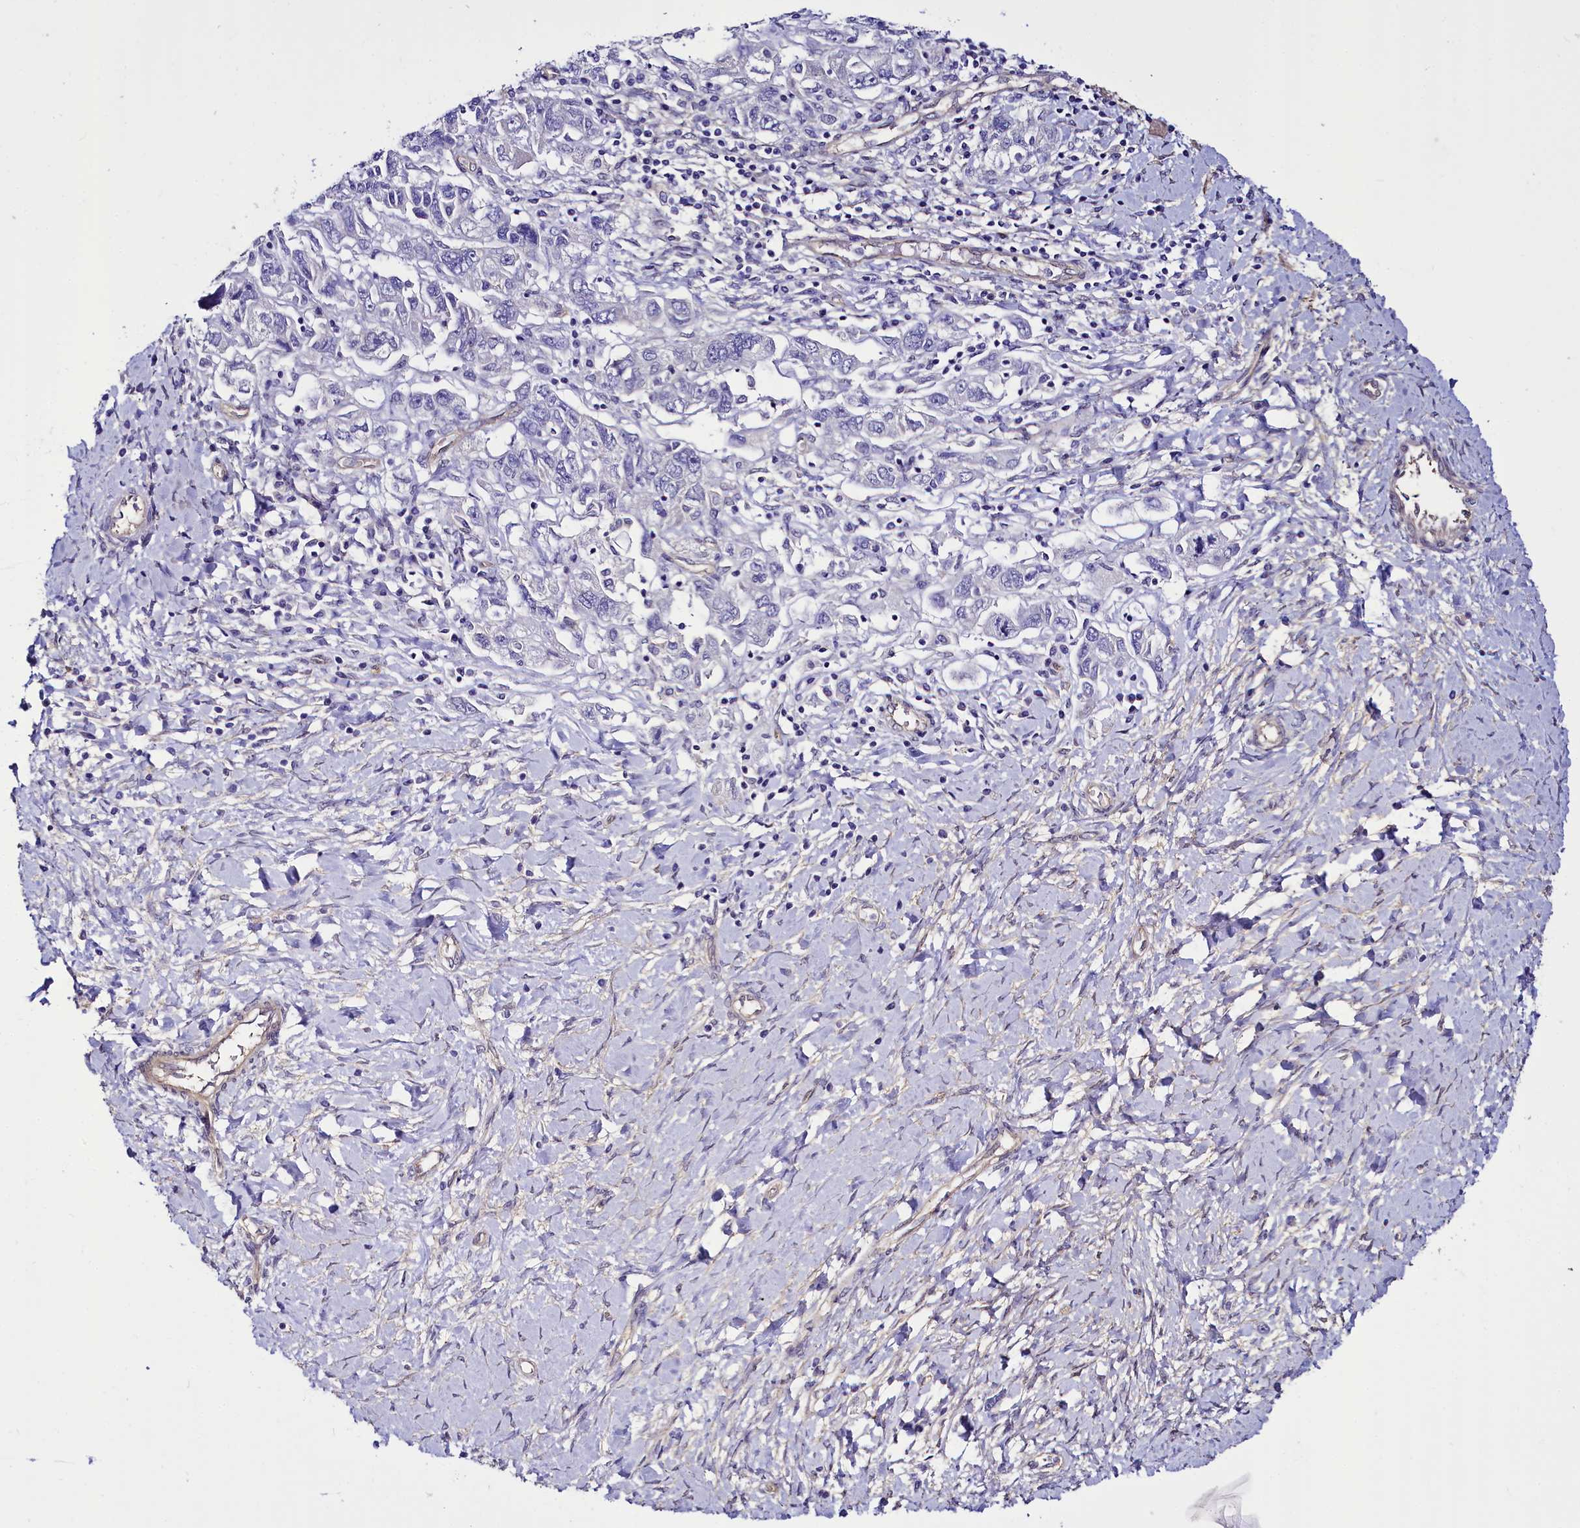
{"staining": {"intensity": "negative", "quantity": "none", "location": "none"}, "tissue": "ovarian cancer", "cell_type": "Tumor cells", "image_type": "cancer", "snomed": [{"axis": "morphology", "description": "Carcinoma, NOS"}, {"axis": "morphology", "description": "Cystadenocarcinoma, serous, NOS"}, {"axis": "topography", "description": "Ovary"}], "caption": "Immunohistochemistry histopathology image of neoplastic tissue: human ovarian carcinoma stained with DAB (3,3'-diaminobenzidine) exhibits no significant protein positivity in tumor cells. The staining is performed using DAB (3,3'-diaminobenzidine) brown chromogen with nuclei counter-stained in using hematoxylin.", "gene": "STXBP1", "patient": {"sex": "female", "age": 69}}